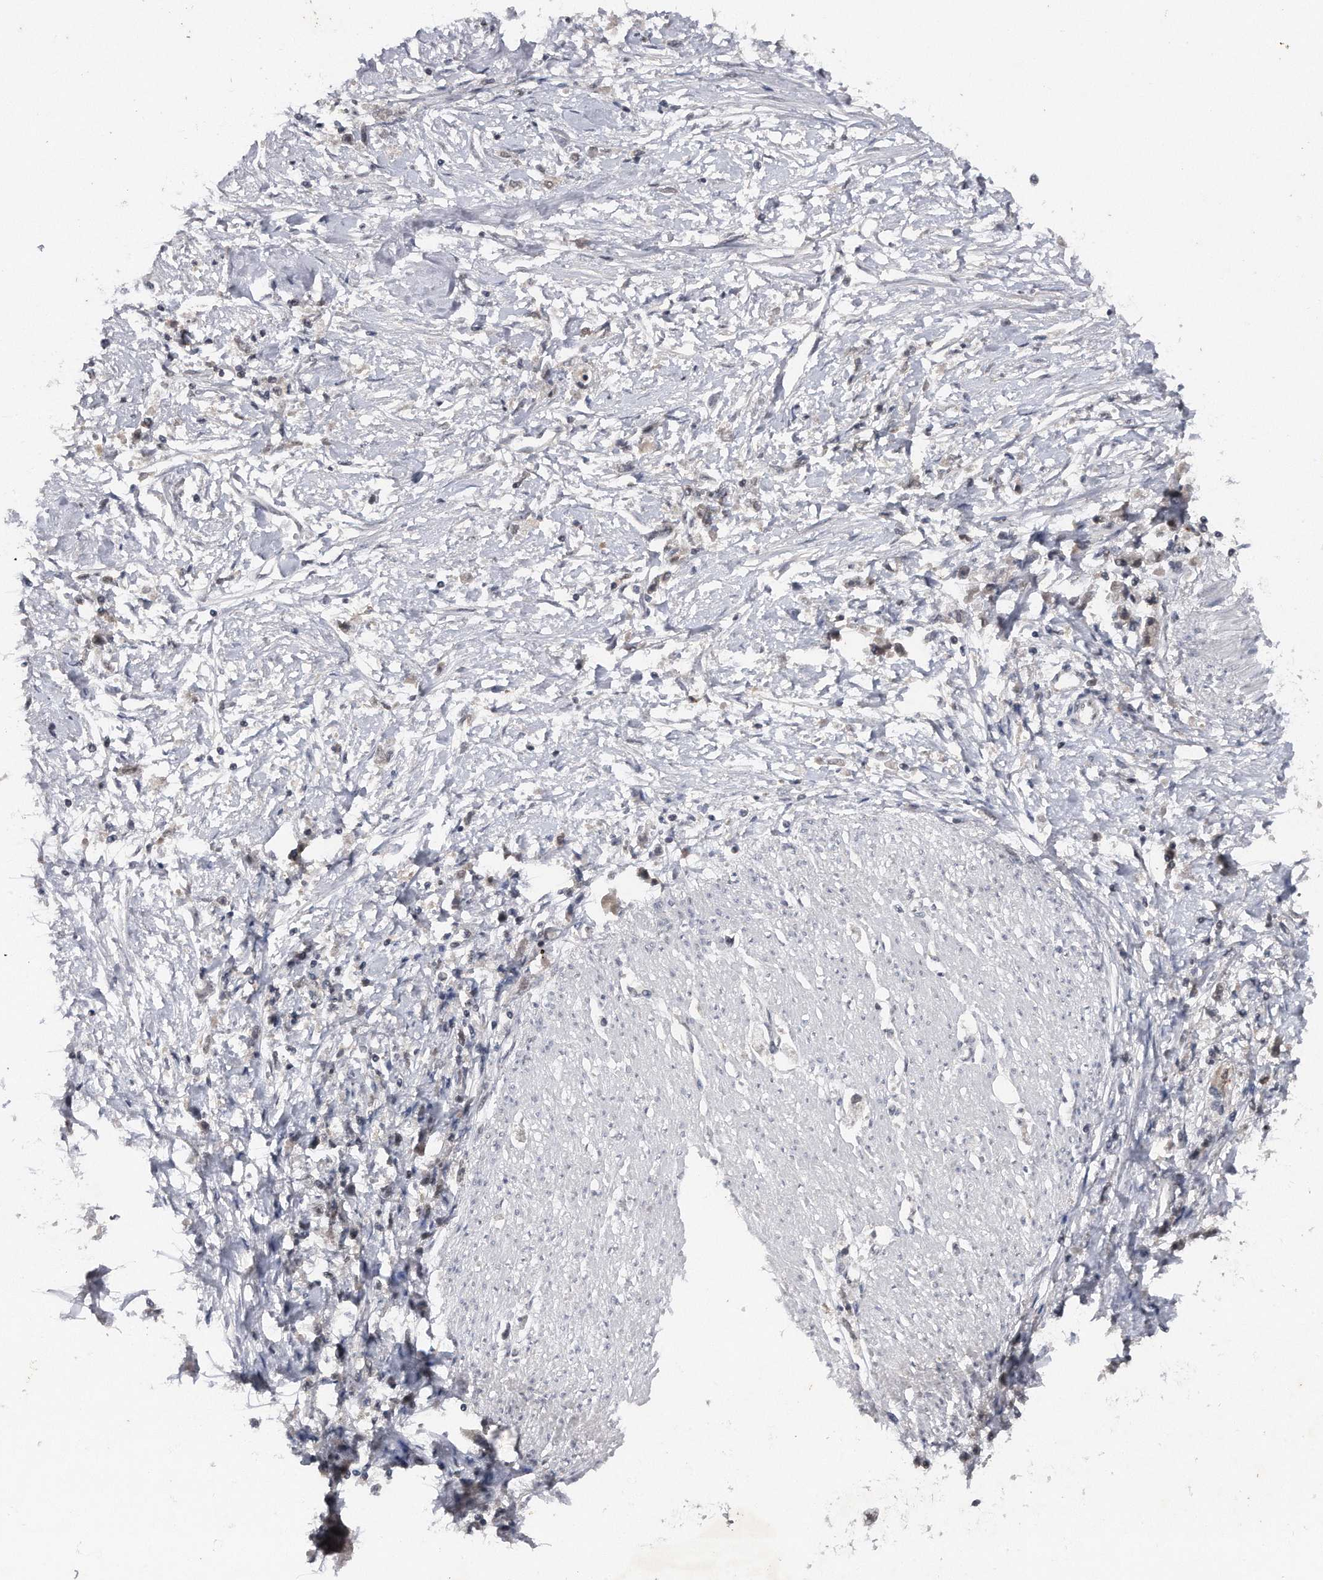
{"staining": {"intensity": "weak", "quantity": "<25%", "location": "nuclear"}, "tissue": "stomach cancer", "cell_type": "Tumor cells", "image_type": "cancer", "snomed": [{"axis": "morphology", "description": "Adenocarcinoma, NOS"}, {"axis": "topography", "description": "Stomach"}], "caption": "Tumor cells show no significant expression in adenocarcinoma (stomach).", "gene": "VIRMA", "patient": {"sex": "female", "age": 59}}